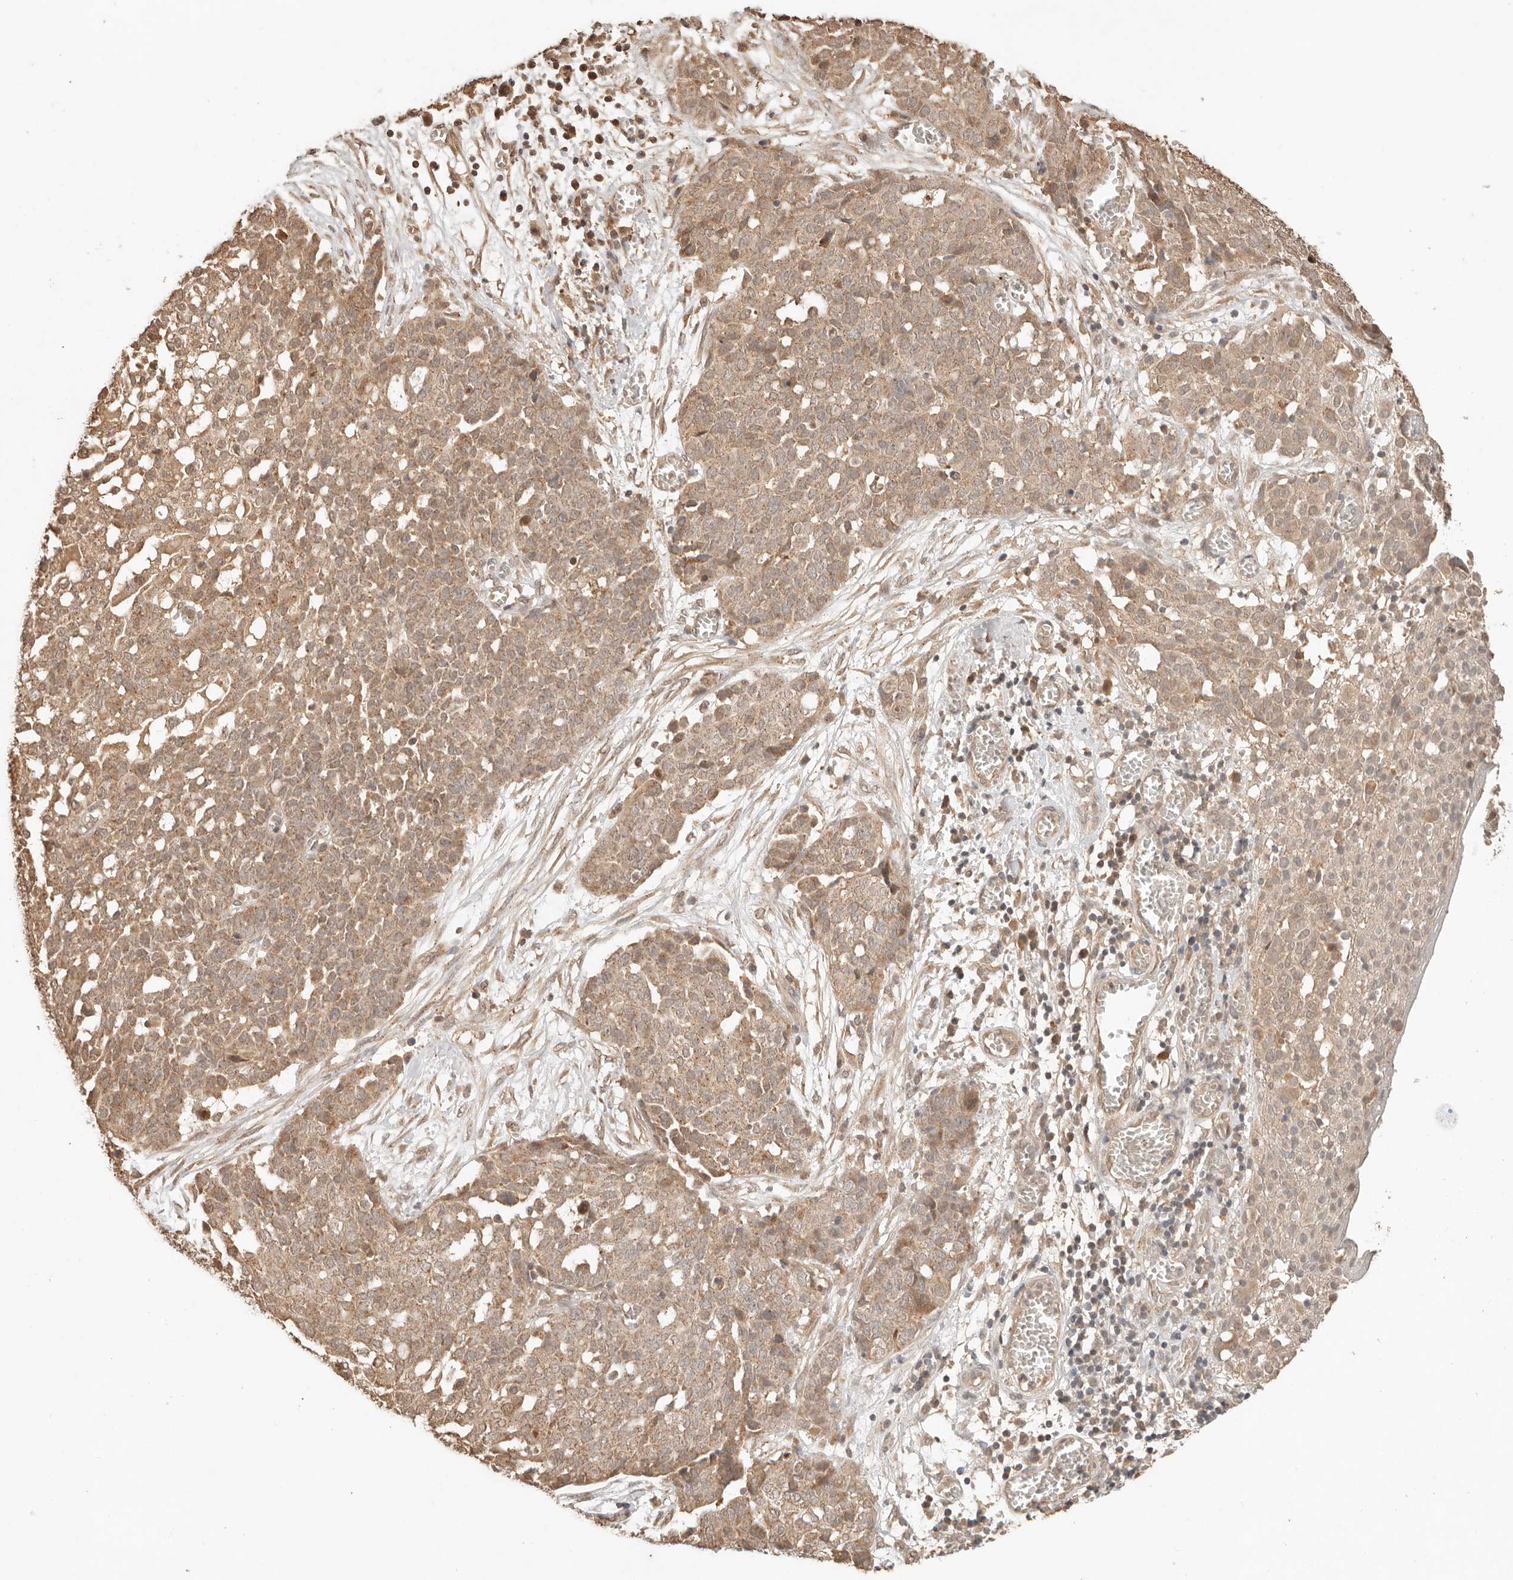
{"staining": {"intensity": "moderate", "quantity": ">75%", "location": "cytoplasmic/membranous"}, "tissue": "ovarian cancer", "cell_type": "Tumor cells", "image_type": "cancer", "snomed": [{"axis": "morphology", "description": "Cystadenocarcinoma, serous, NOS"}, {"axis": "topography", "description": "Soft tissue"}, {"axis": "topography", "description": "Ovary"}], "caption": "IHC image of human ovarian cancer stained for a protein (brown), which shows medium levels of moderate cytoplasmic/membranous expression in about >75% of tumor cells.", "gene": "LMO4", "patient": {"sex": "female", "age": 57}}